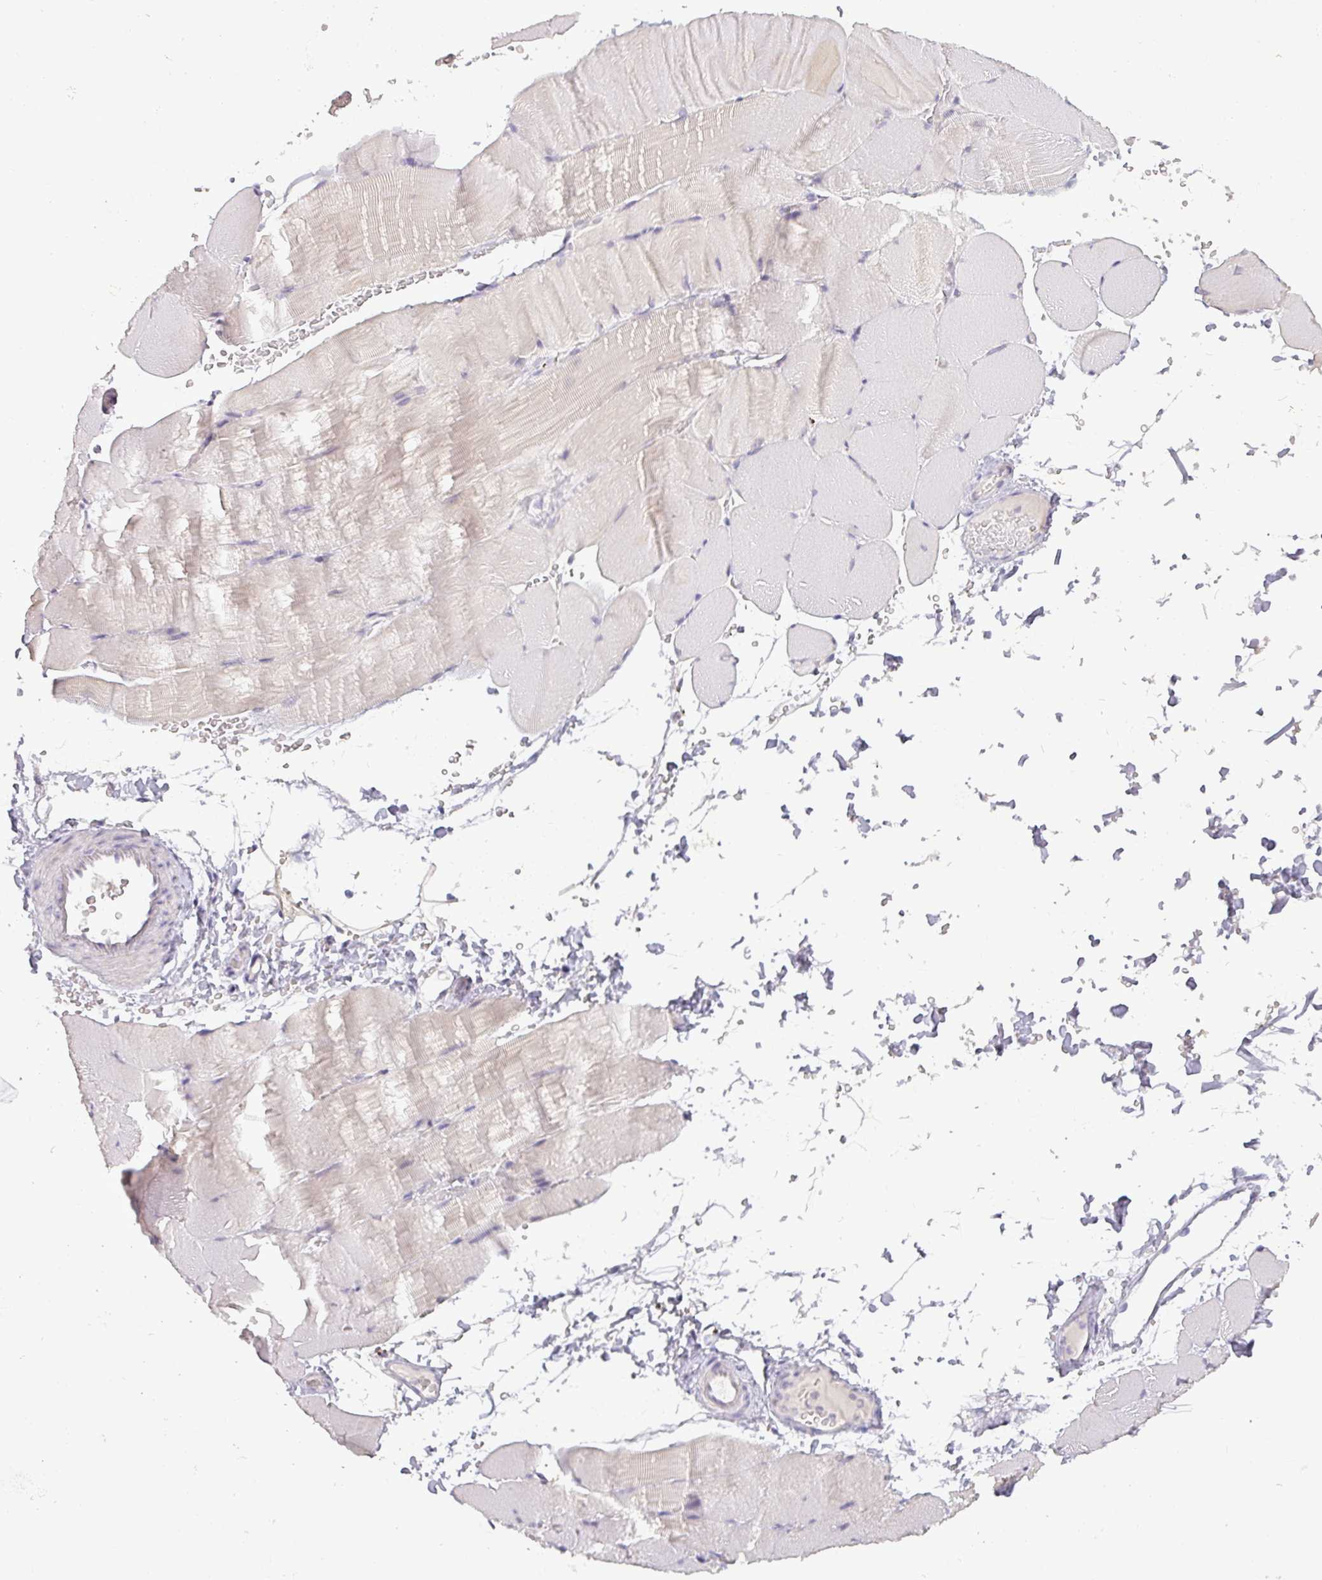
{"staining": {"intensity": "negative", "quantity": "none", "location": "none"}, "tissue": "skeletal muscle", "cell_type": "Myocytes", "image_type": "normal", "snomed": [{"axis": "morphology", "description": "Normal tissue, NOS"}, {"axis": "topography", "description": "Skeletal muscle"}, {"axis": "topography", "description": "Parathyroid gland"}], "caption": "IHC photomicrograph of unremarkable human skeletal muscle stained for a protein (brown), which reveals no positivity in myocytes.", "gene": "DRD5", "patient": {"sex": "female", "age": 37}}